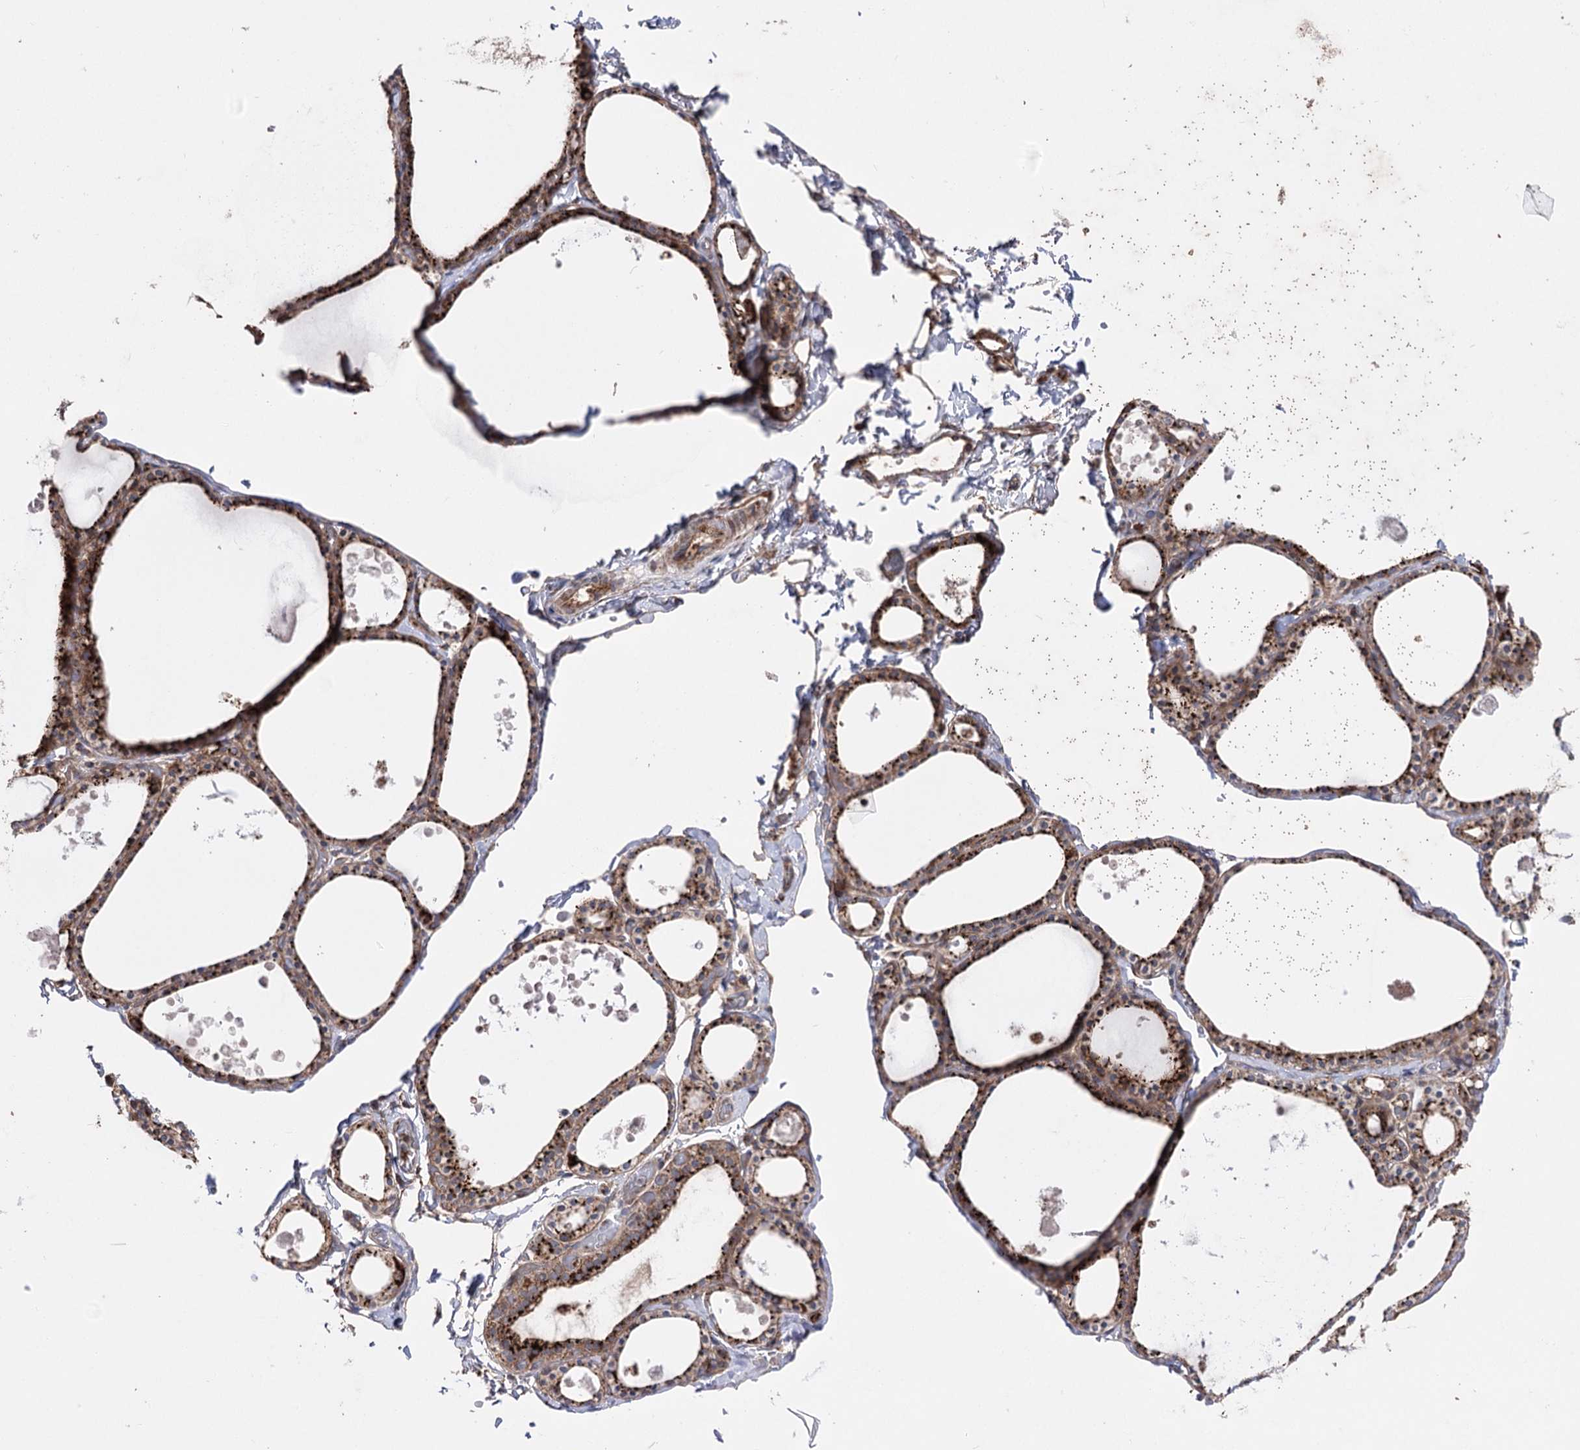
{"staining": {"intensity": "strong", "quantity": ">75%", "location": "cytoplasmic/membranous"}, "tissue": "thyroid gland", "cell_type": "Glandular cells", "image_type": "normal", "snomed": [{"axis": "morphology", "description": "Normal tissue, NOS"}, {"axis": "topography", "description": "Thyroid gland"}], "caption": "An IHC micrograph of unremarkable tissue is shown. Protein staining in brown highlights strong cytoplasmic/membranous positivity in thyroid gland within glandular cells. (Brightfield microscopy of DAB IHC at high magnification).", "gene": "ARHGAP20", "patient": {"sex": "male", "age": 56}}